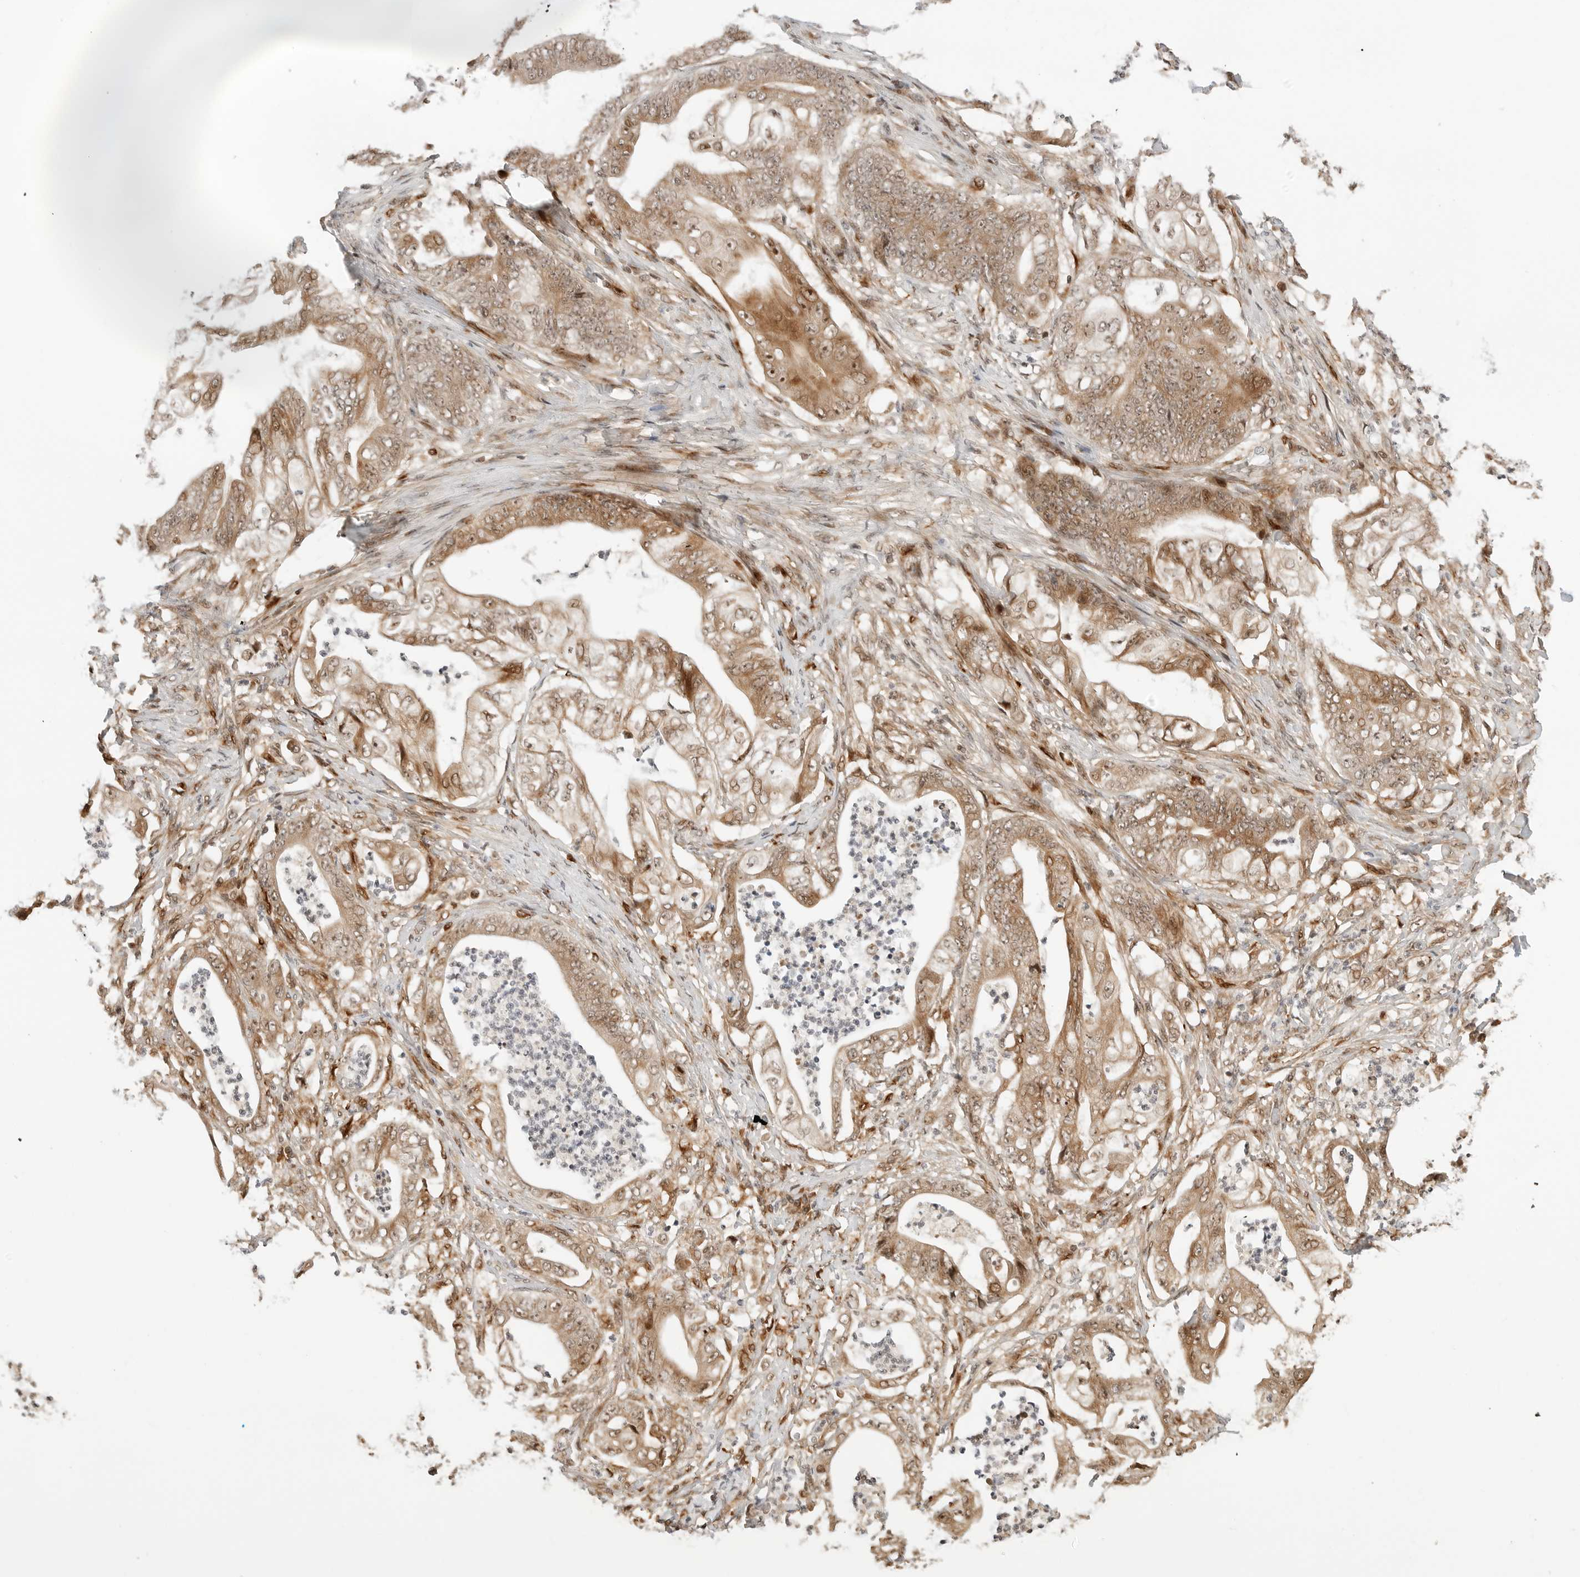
{"staining": {"intensity": "moderate", "quantity": ">75%", "location": "cytoplasmic/membranous,nuclear"}, "tissue": "stomach cancer", "cell_type": "Tumor cells", "image_type": "cancer", "snomed": [{"axis": "morphology", "description": "Adenocarcinoma, NOS"}, {"axis": "topography", "description": "Stomach"}], "caption": "The photomicrograph demonstrates immunohistochemical staining of adenocarcinoma (stomach). There is moderate cytoplasmic/membranous and nuclear expression is seen in approximately >75% of tumor cells. (DAB IHC with brightfield microscopy, high magnification).", "gene": "GEM", "patient": {"sex": "female", "age": 73}}